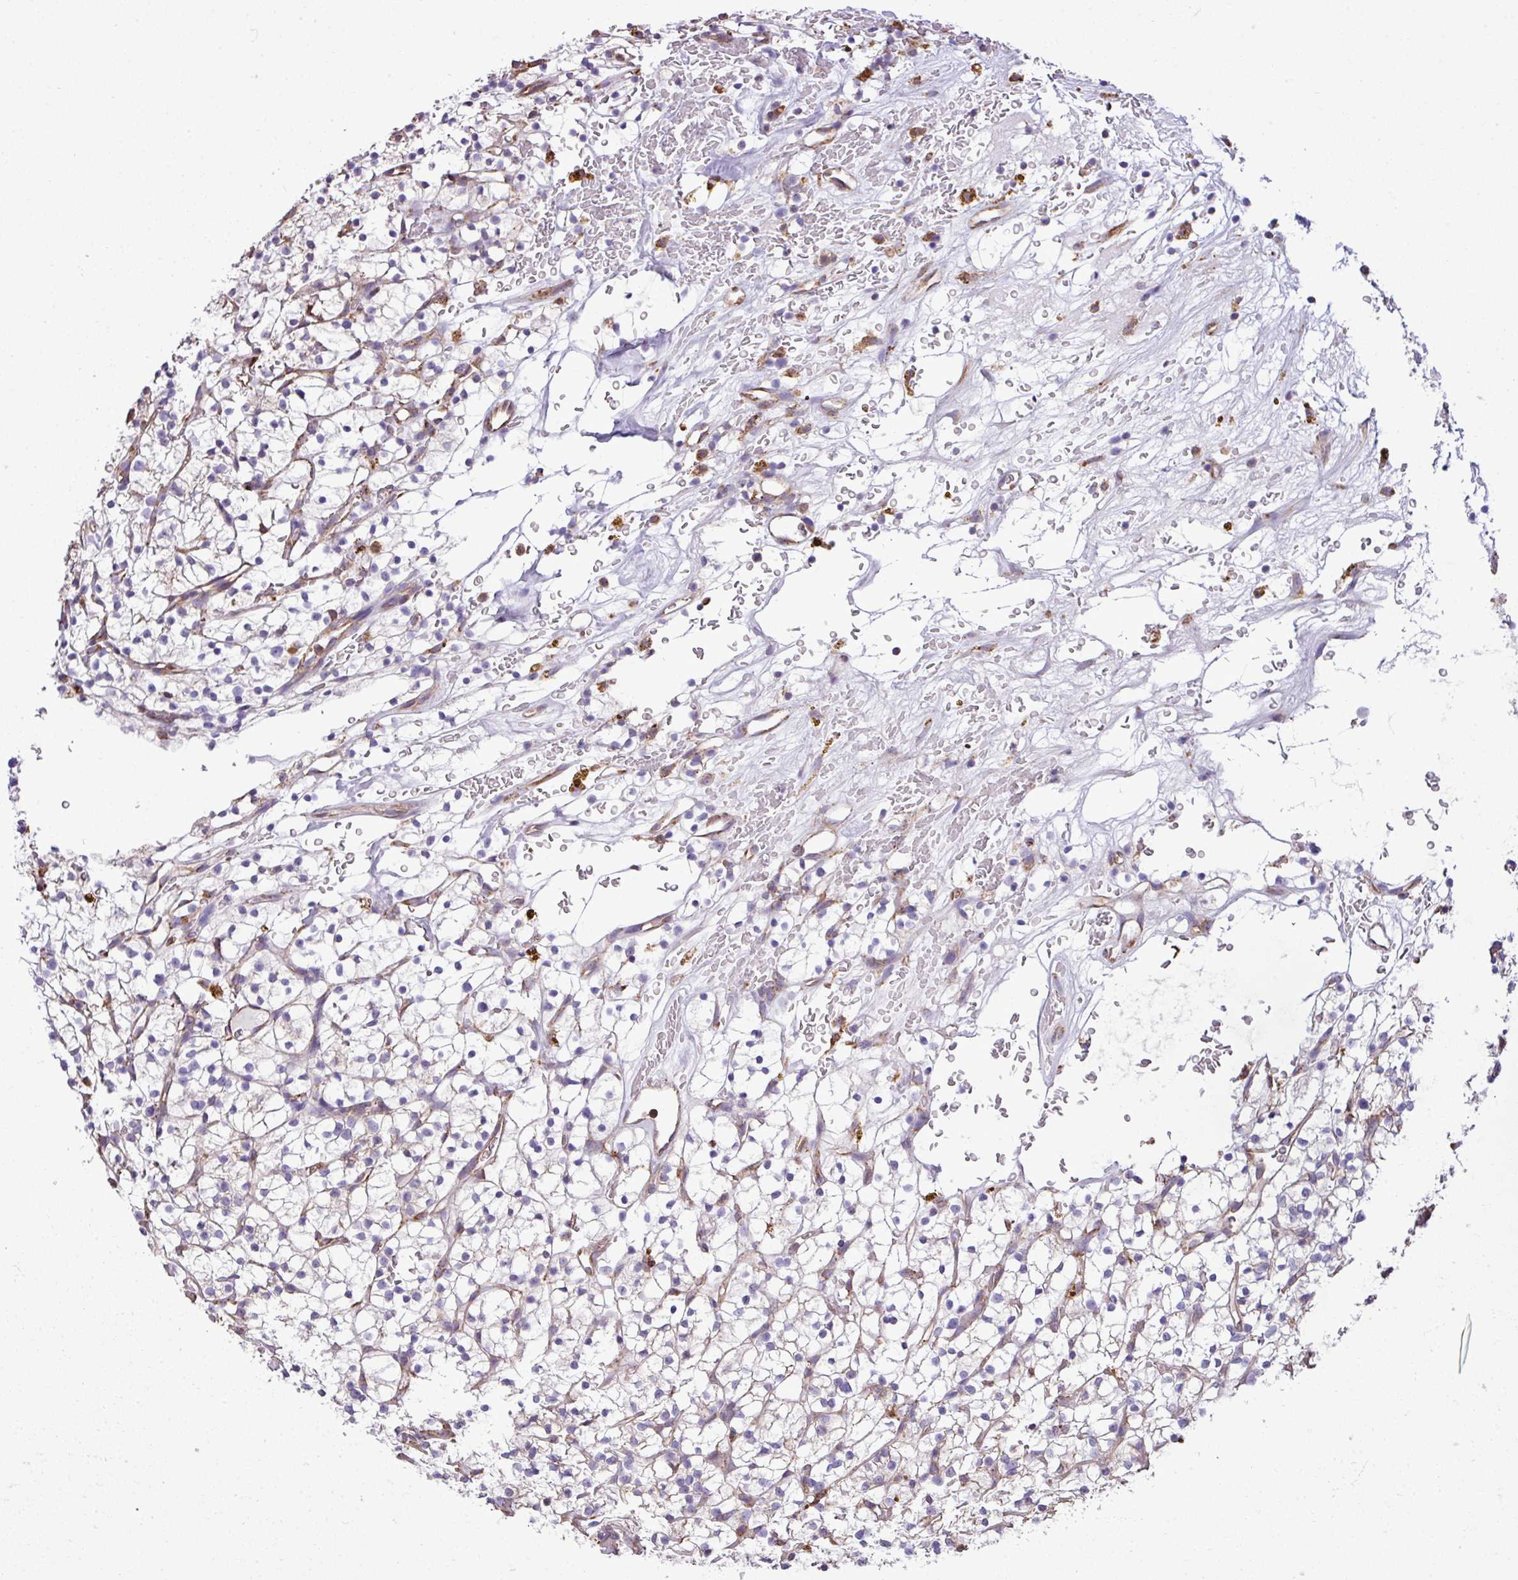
{"staining": {"intensity": "negative", "quantity": "none", "location": "none"}, "tissue": "renal cancer", "cell_type": "Tumor cells", "image_type": "cancer", "snomed": [{"axis": "morphology", "description": "Adenocarcinoma, NOS"}, {"axis": "topography", "description": "Kidney"}], "caption": "Image shows no protein staining in tumor cells of adenocarcinoma (renal) tissue. (Brightfield microscopy of DAB immunohistochemistry (IHC) at high magnification).", "gene": "ZSCAN5A", "patient": {"sex": "female", "age": 64}}